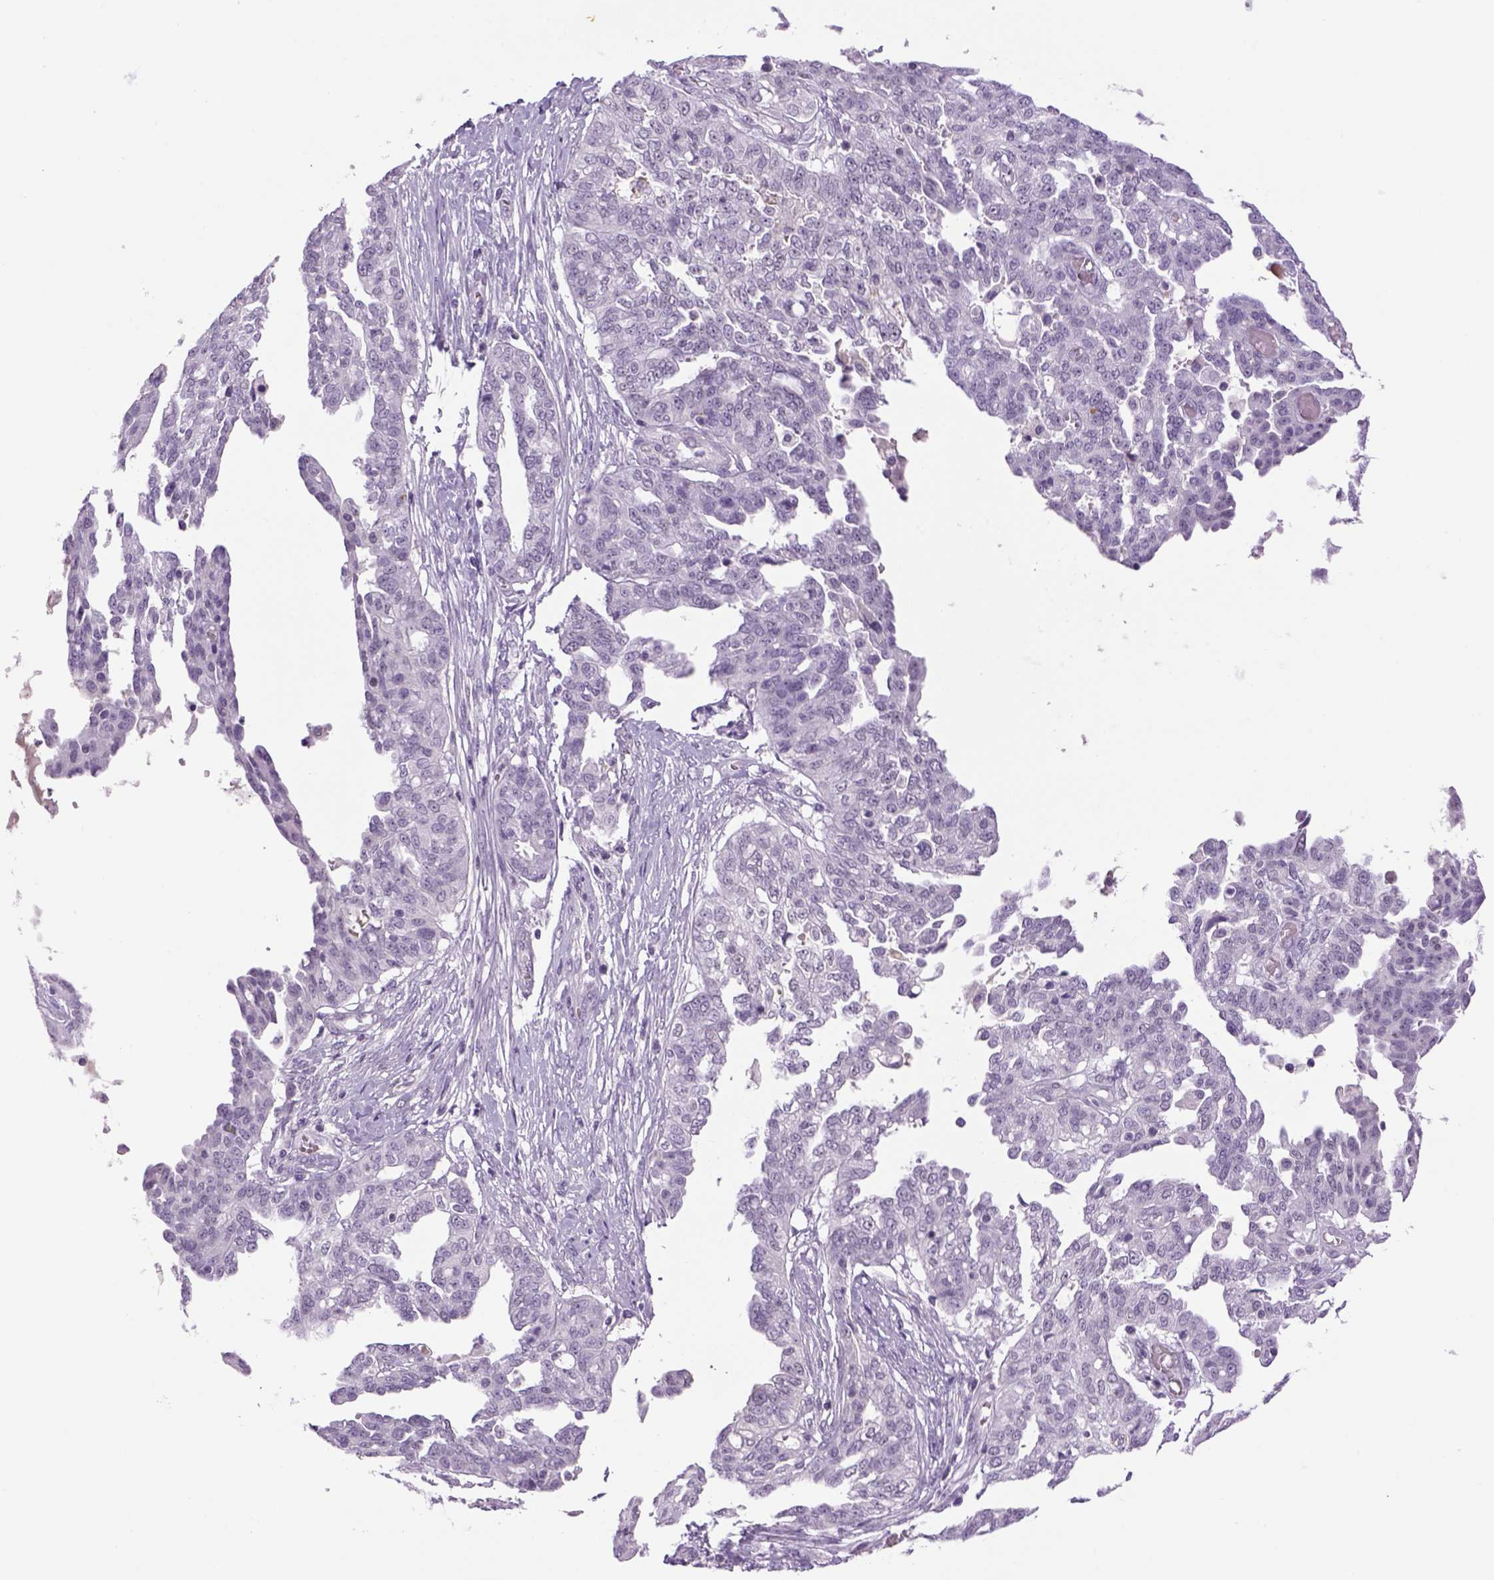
{"staining": {"intensity": "negative", "quantity": "none", "location": "none"}, "tissue": "ovarian cancer", "cell_type": "Tumor cells", "image_type": "cancer", "snomed": [{"axis": "morphology", "description": "Cystadenocarcinoma, serous, NOS"}, {"axis": "topography", "description": "Ovary"}], "caption": "Image shows no protein positivity in tumor cells of ovarian serous cystadenocarcinoma tissue.", "gene": "DBH", "patient": {"sex": "female", "age": 67}}